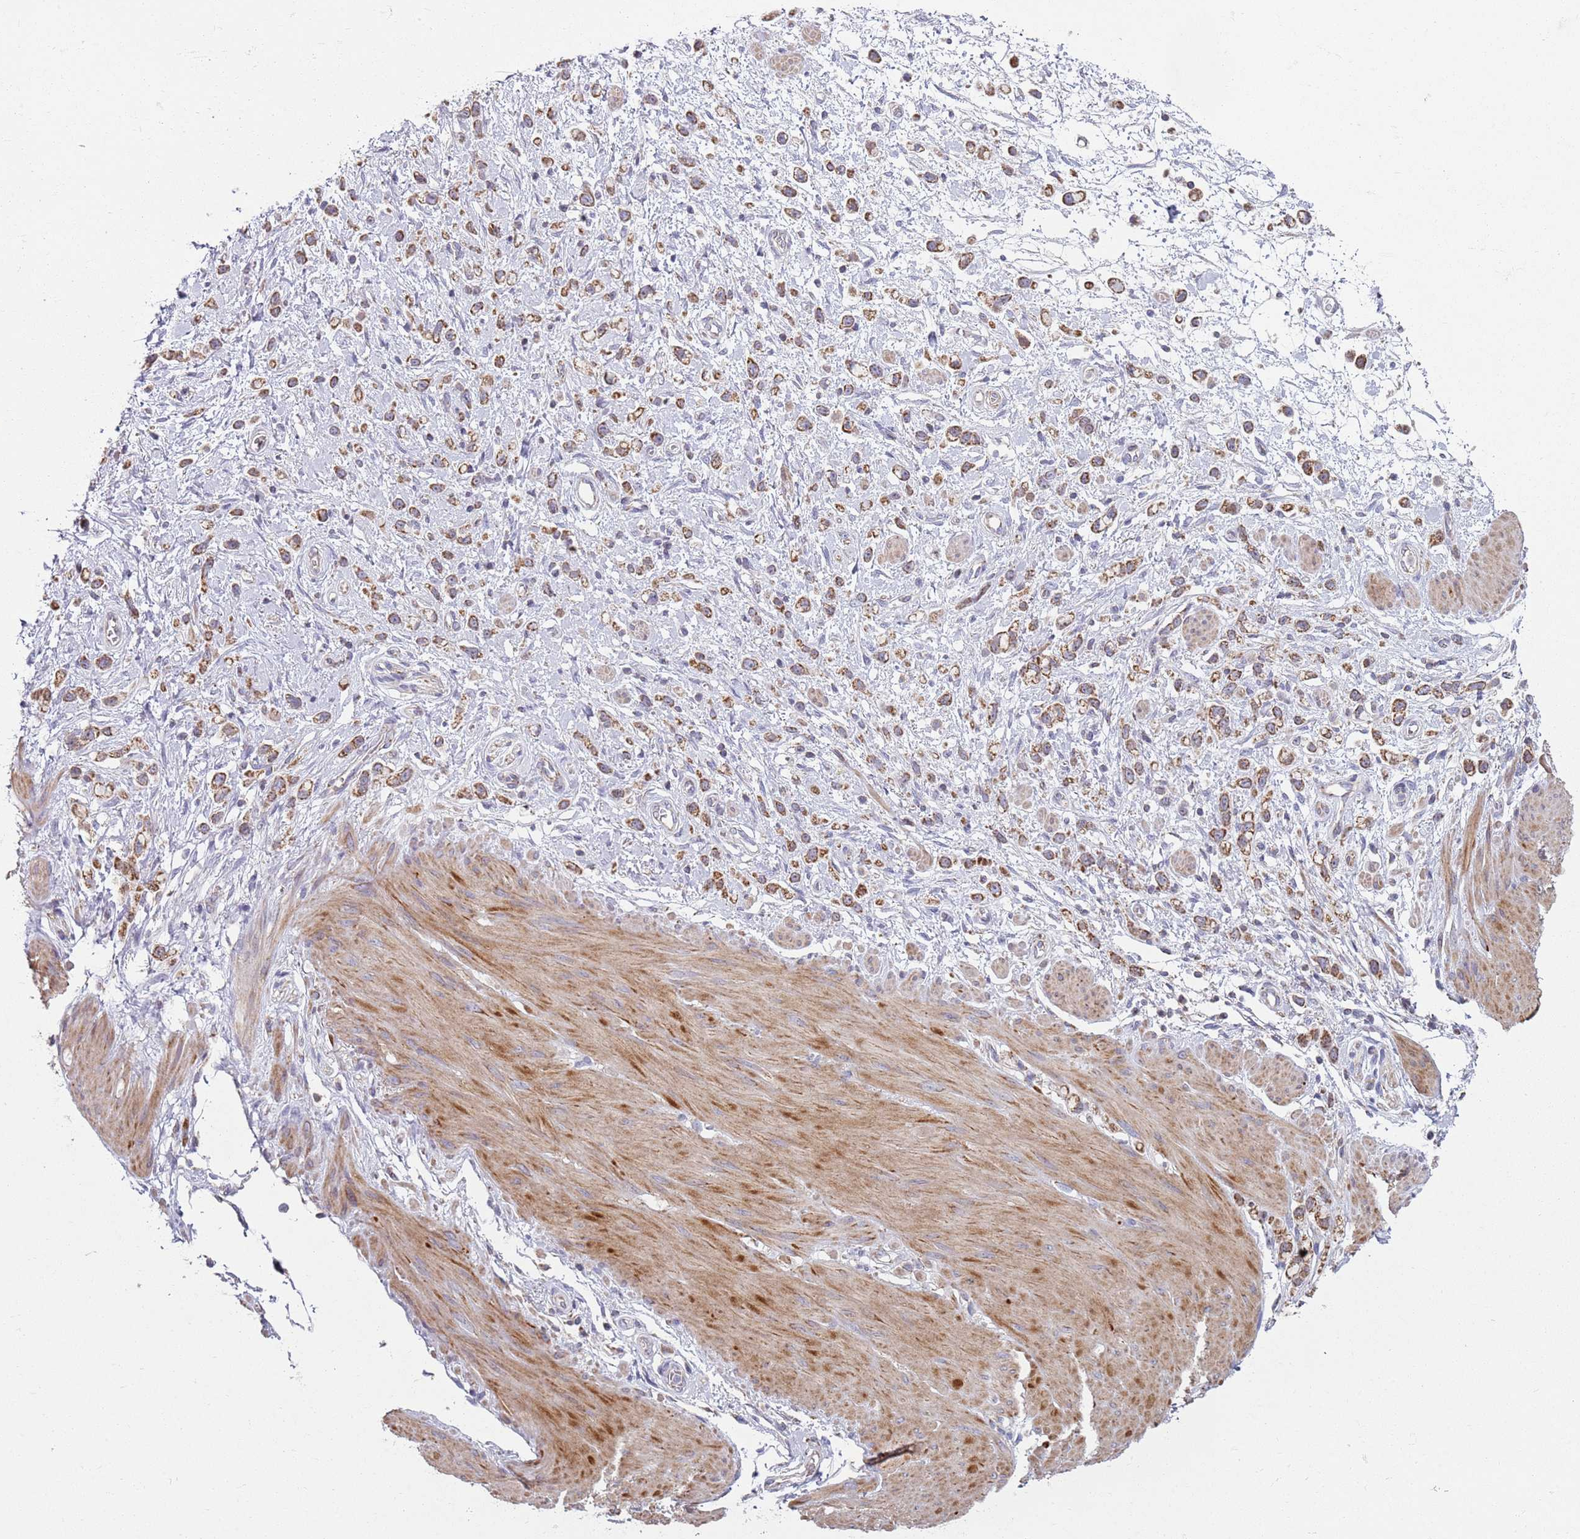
{"staining": {"intensity": "moderate", "quantity": ">75%", "location": "cytoplasmic/membranous"}, "tissue": "stomach cancer", "cell_type": "Tumor cells", "image_type": "cancer", "snomed": [{"axis": "morphology", "description": "Adenocarcinoma, NOS"}, {"axis": "topography", "description": "Stomach"}], "caption": "A micrograph of human stomach adenocarcinoma stained for a protein shows moderate cytoplasmic/membranous brown staining in tumor cells. (brown staining indicates protein expression, while blue staining denotes nuclei).", "gene": "GAS8", "patient": {"sex": "female", "age": 65}}